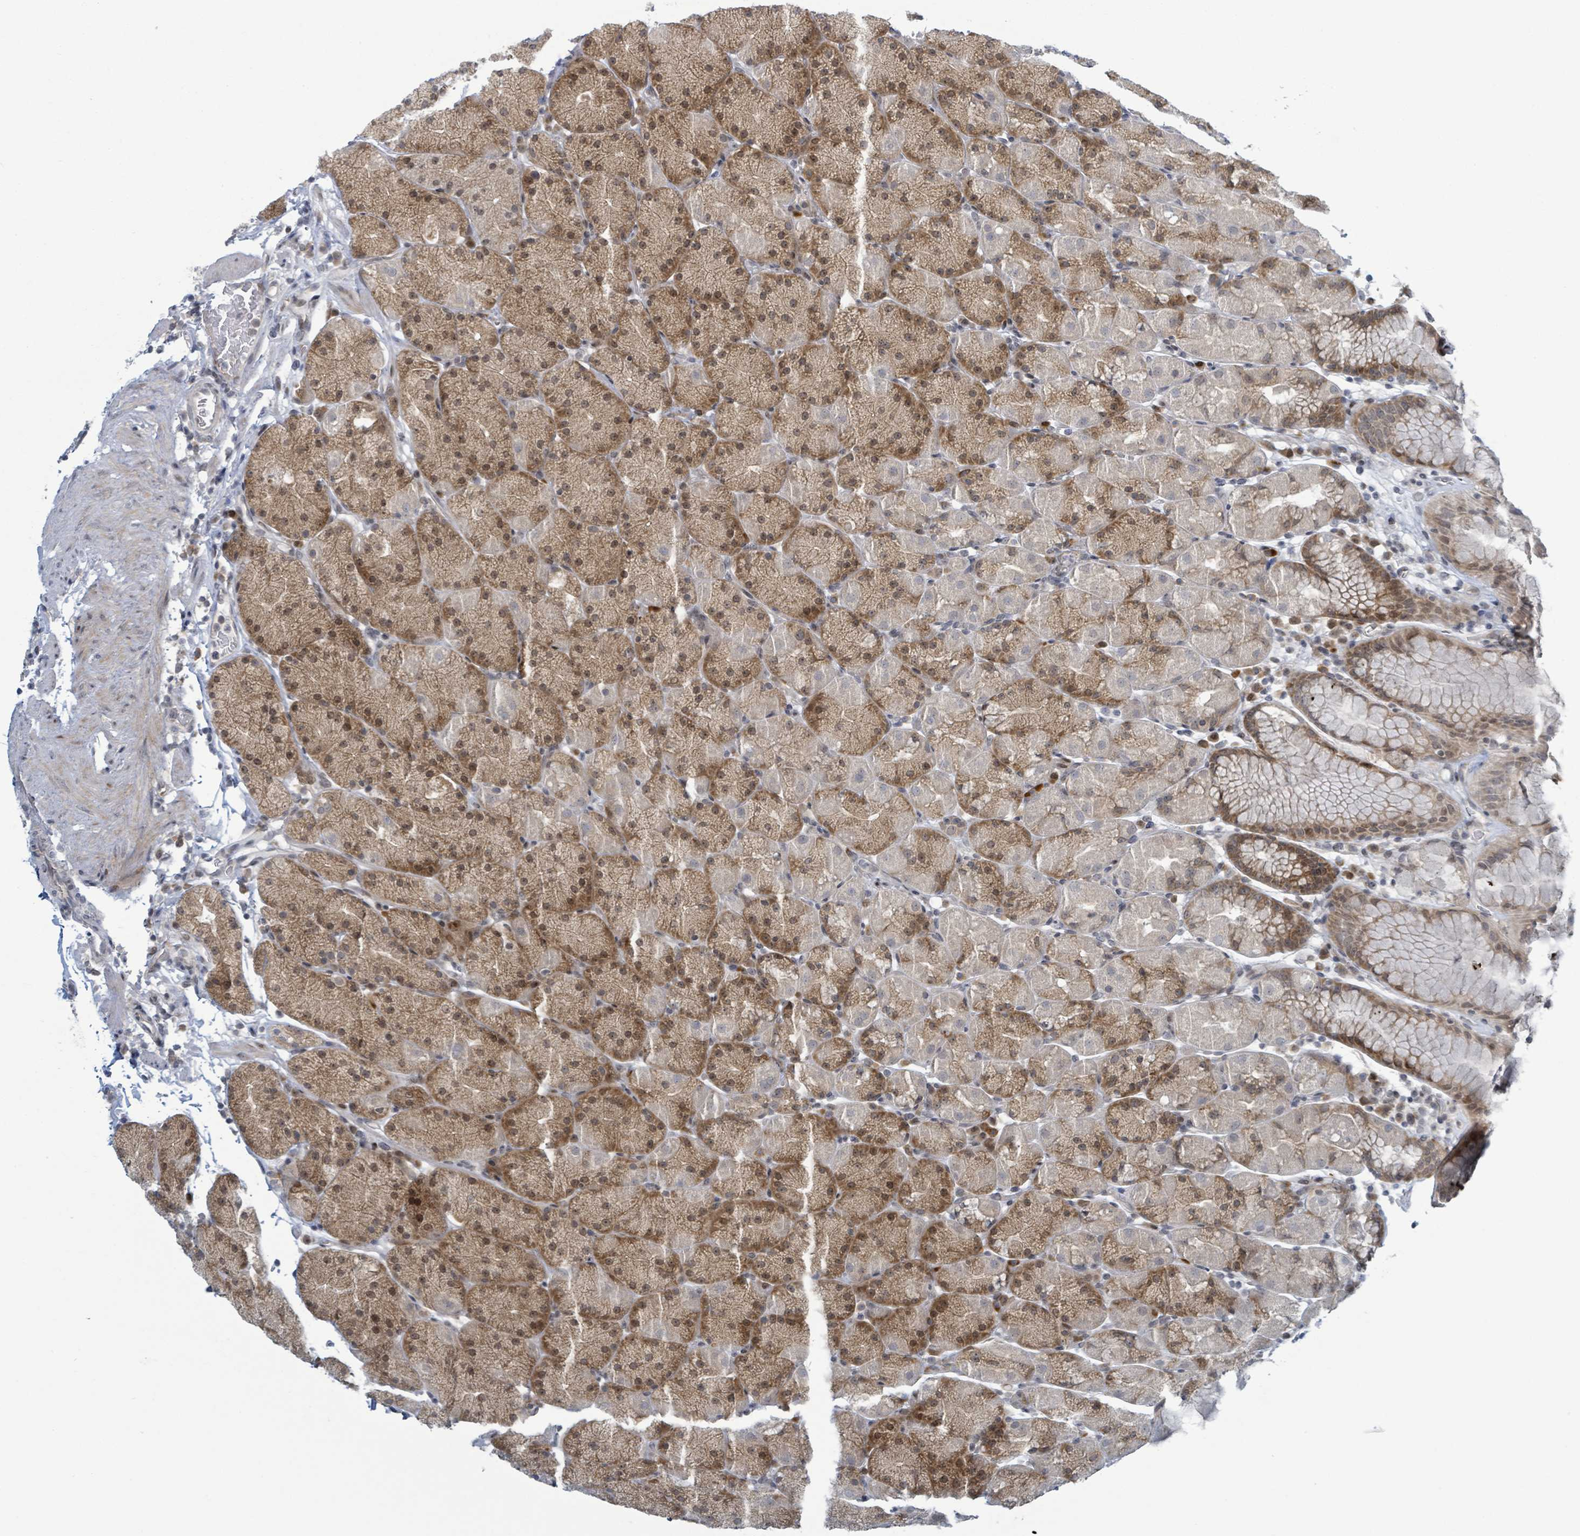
{"staining": {"intensity": "moderate", "quantity": "25%-75%", "location": "cytoplasmic/membranous,nuclear"}, "tissue": "stomach", "cell_type": "Glandular cells", "image_type": "normal", "snomed": [{"axis": "morphology", "description": "Normal tissue, NOS"}, {"axis": "topography", "description": "Stomach, upper"}, {"axis": "topography", "description": "Stomach, lower"}], "caption": "This image exhibits immunohistochemistry staining of unremarkable stomach, with medium moderate cytoplasmic/membranous,nuclear expression in approximately 25%-75% of glandular cells.", "gene": "RPL32", "patient": {"sex": "male", "age": 67}}